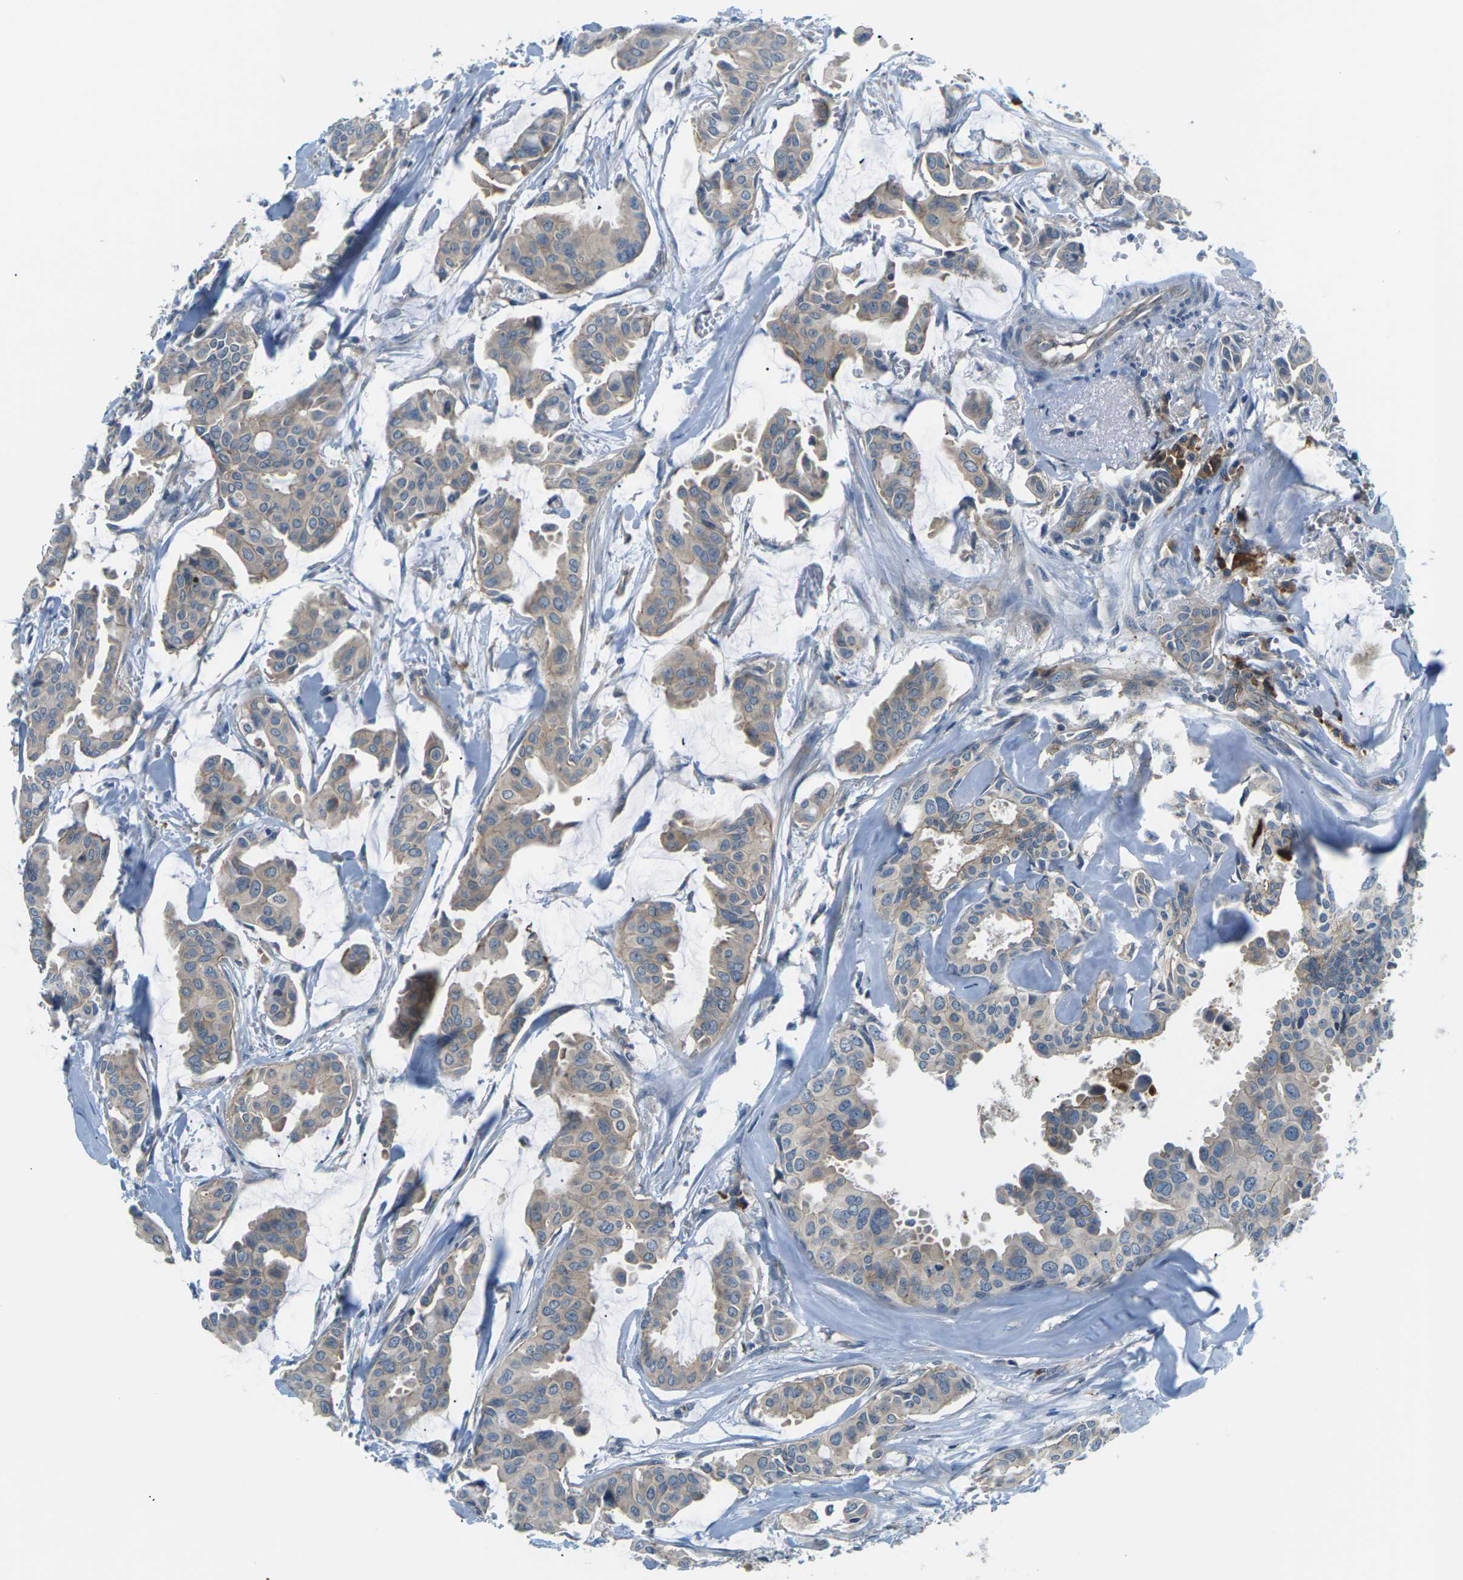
{"staining": {"intensity": "weak", "quantity": ">75%", "location": "cytoplasmic/membranous"}, "tissue": "head and neck cancer", "cell_type": "Tumor cells", "image_type": "cancer", "snomed": [{"axis": "morphology", "description": "Adenocarcinoma, NOS"}, {"axis": "topography", "description": "Salivary gland"}, {"axis": "topography", "description": "Head-Neck"}], "caption": "Human adenocarcinoma (head and neck) stained with a protein marker exhibits weak staining in tumor cells.", "gene": "SLC13A3", "patient": {"sex": "female", "age": 59}}